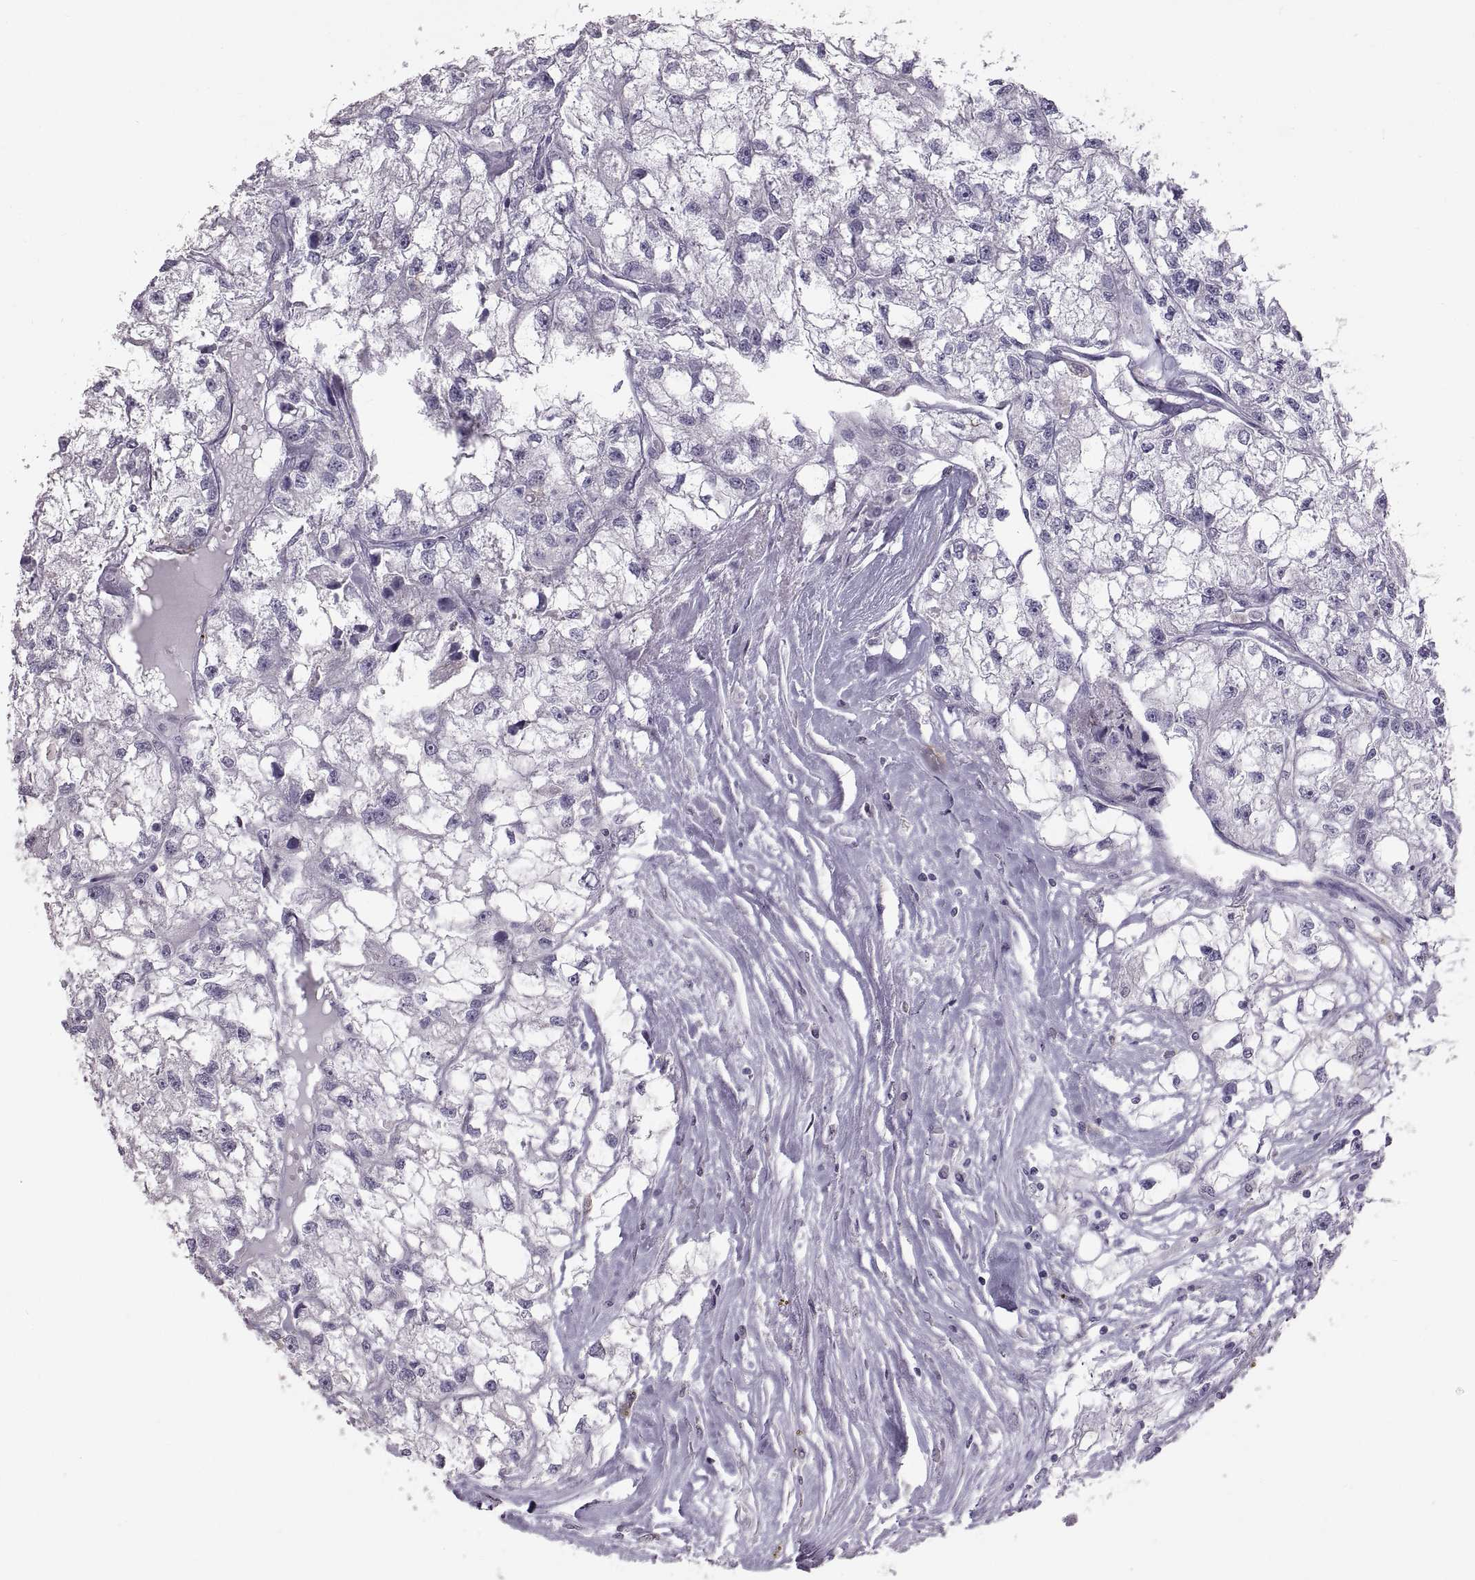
{"staining": {"intensity": "negative", "quantity": "none", "location": "none"}, "tissue": "renal cancer", "cell_type": "Tumor cells", "image_type": "cancer", "snomed": [{"axis": "morphology", "description": "Adenocarcinoma, NOS"}, {"axis": "topography", "description": "Kidney"}], "caption": "A histopathology image of renal adenocarcinoma stained for a protein shows no brown staining in tumor cells.", "gene": "SPACDR", "patient": {"sex": "male", "age": 56}}